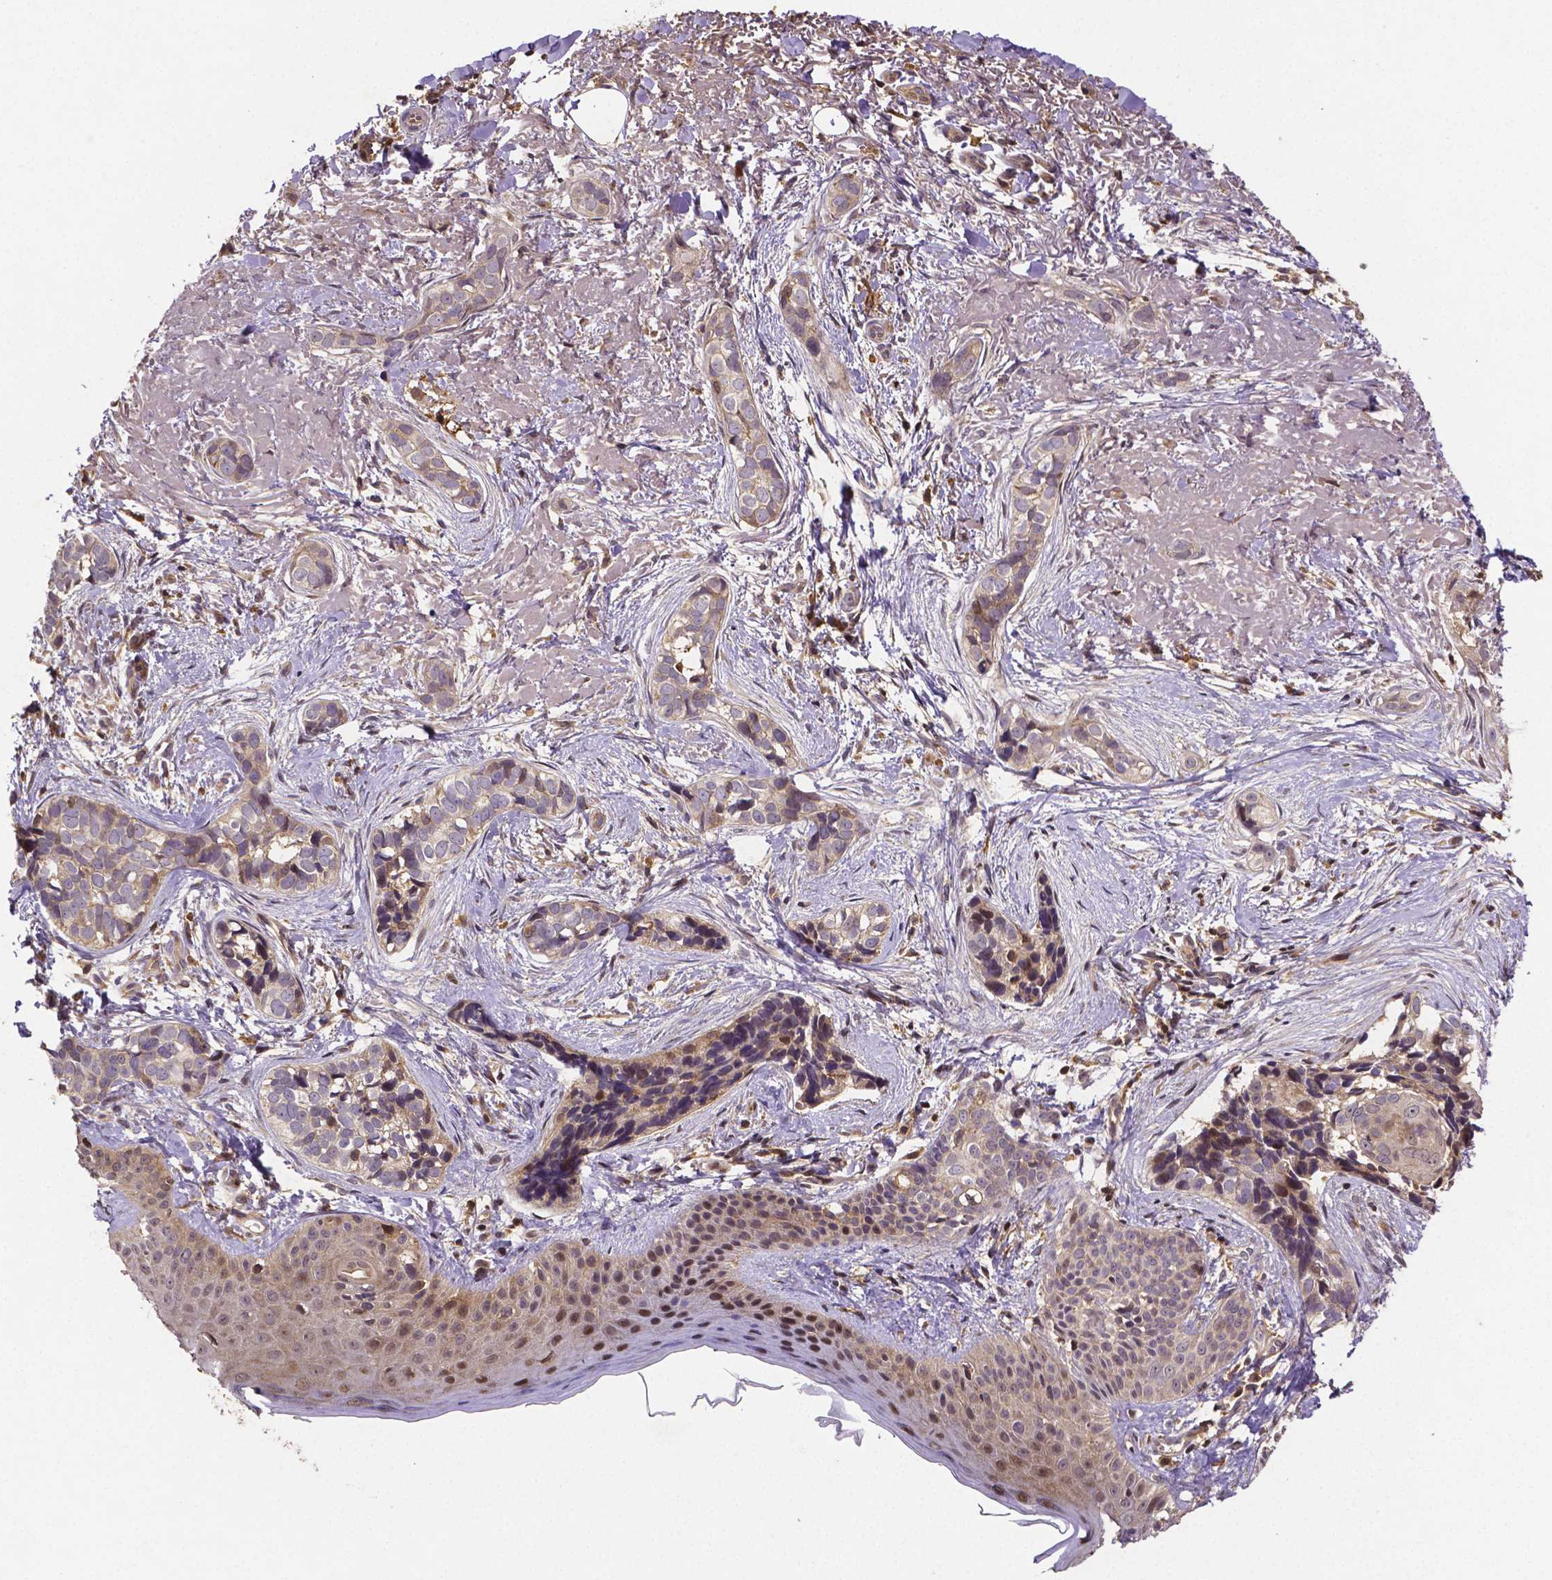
{"staining": {"intensity": "weak", "quantity": ">75%", "location": "cytoplasmic/membranous"}, "tissue": "skin cancer", "cell_type": "Tumor cells", "image_type": "cancer", "snomed": [{"axis": "morphology", "description": "Basal cell carcinoma"}, {"axis": "topography", "description": "Skin"}], "caption": "Skin cancer was stained to show a protein in brown. There is low levels of weak cytoplasmic/membranous expression in about >75% of tumor cells.", "gene": "RNF123", "patient": {"sex": "male", "age": 87}}